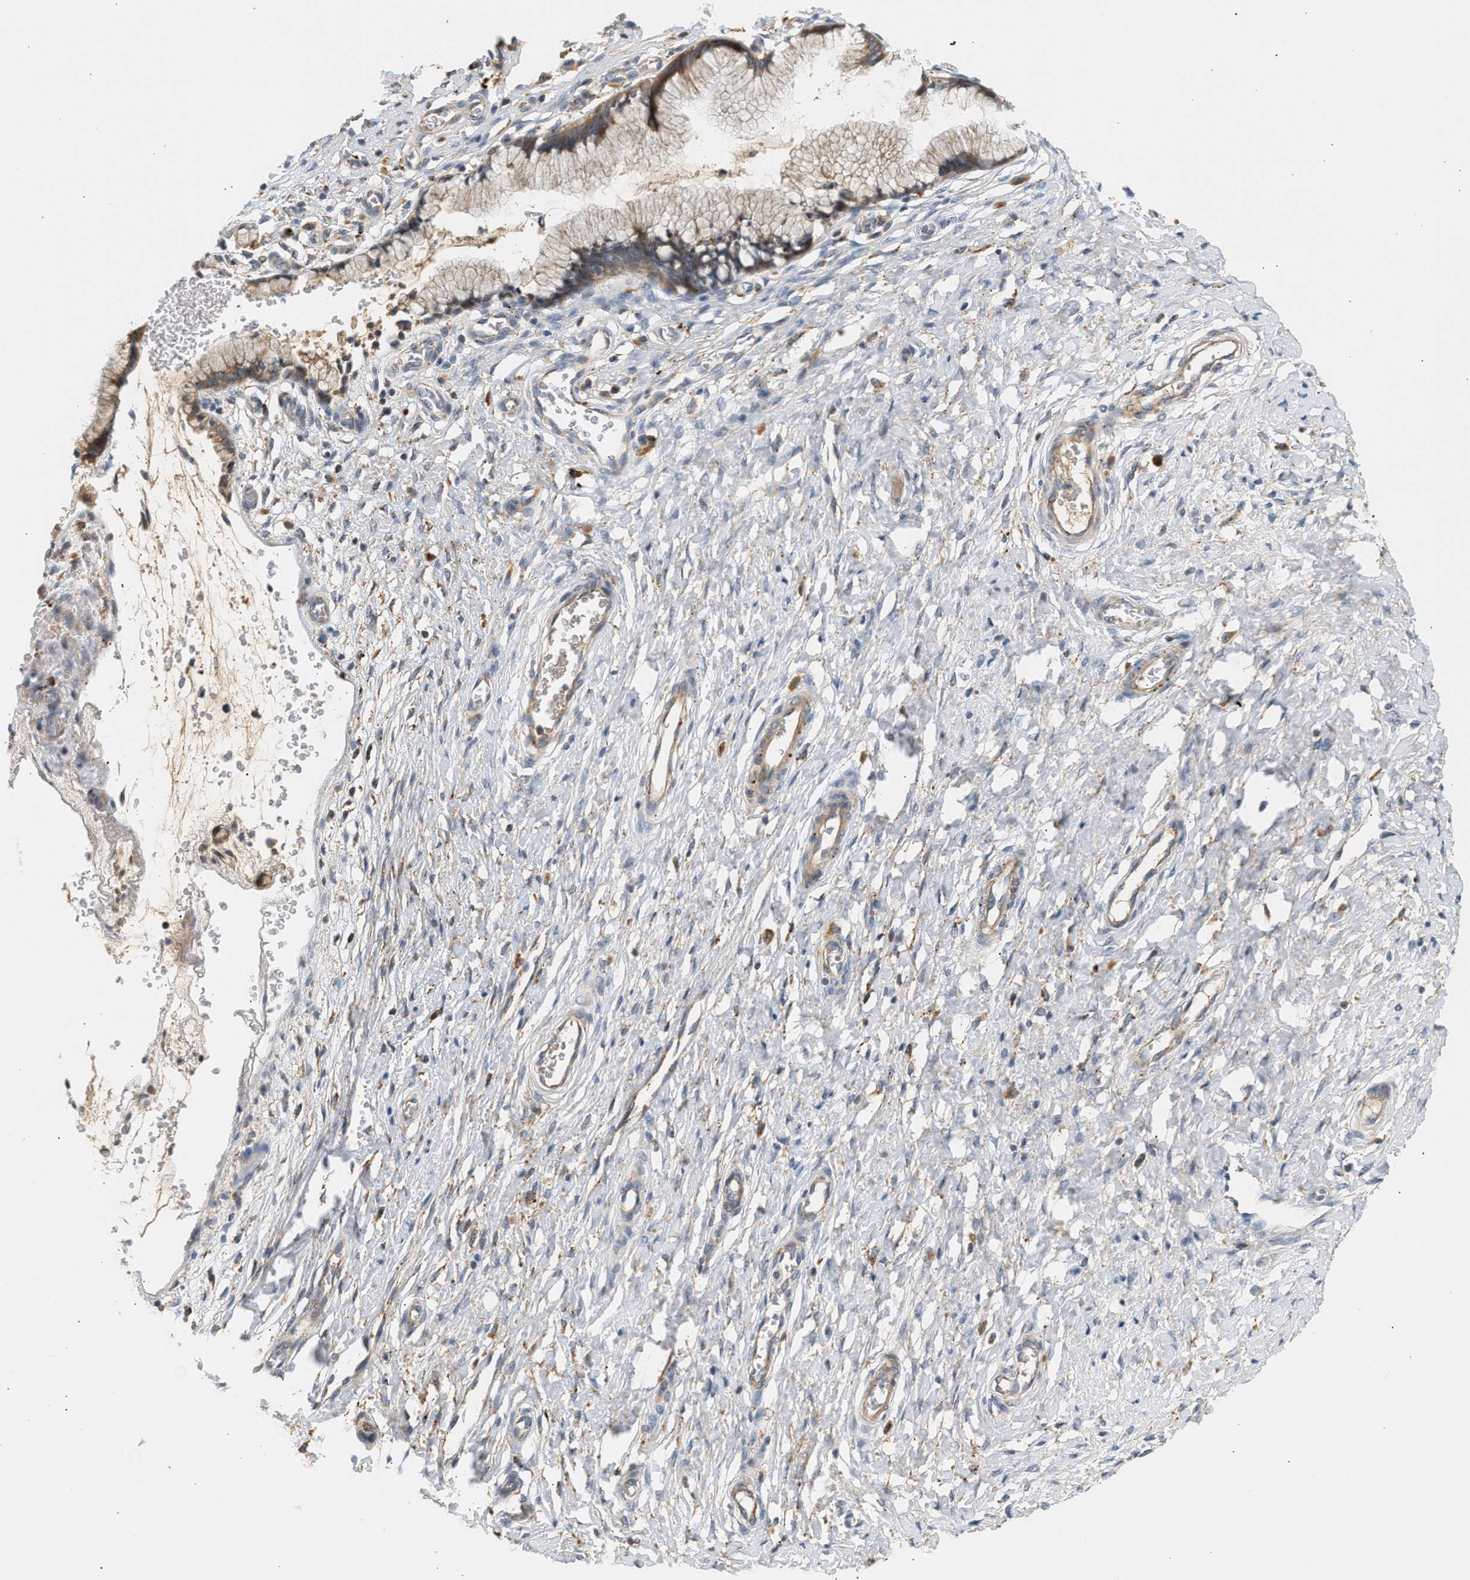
{"staining": {"intensity": "moderate", "quantity": ">75%", "location": "cytoplasmic/membranous"}, "tissue": "cervix", "cell_type": "Glandular cells", "image_type": "normal", "snomed": [{"axis": "morphology", "description": "Normal tissue, NOS"}, {"axis": "topography", "description": "Cervix"}], "caption": "Immunohistochemical staining of normal human cervix reveals moderate cytoplasmic/membranous protein staining in approximately >75% of glandular cells. (Brightfield microscopy of DAB IHC at high magnification).", "gene": "ENTHD1", "patient": {"sex": "female", "age": 55}}